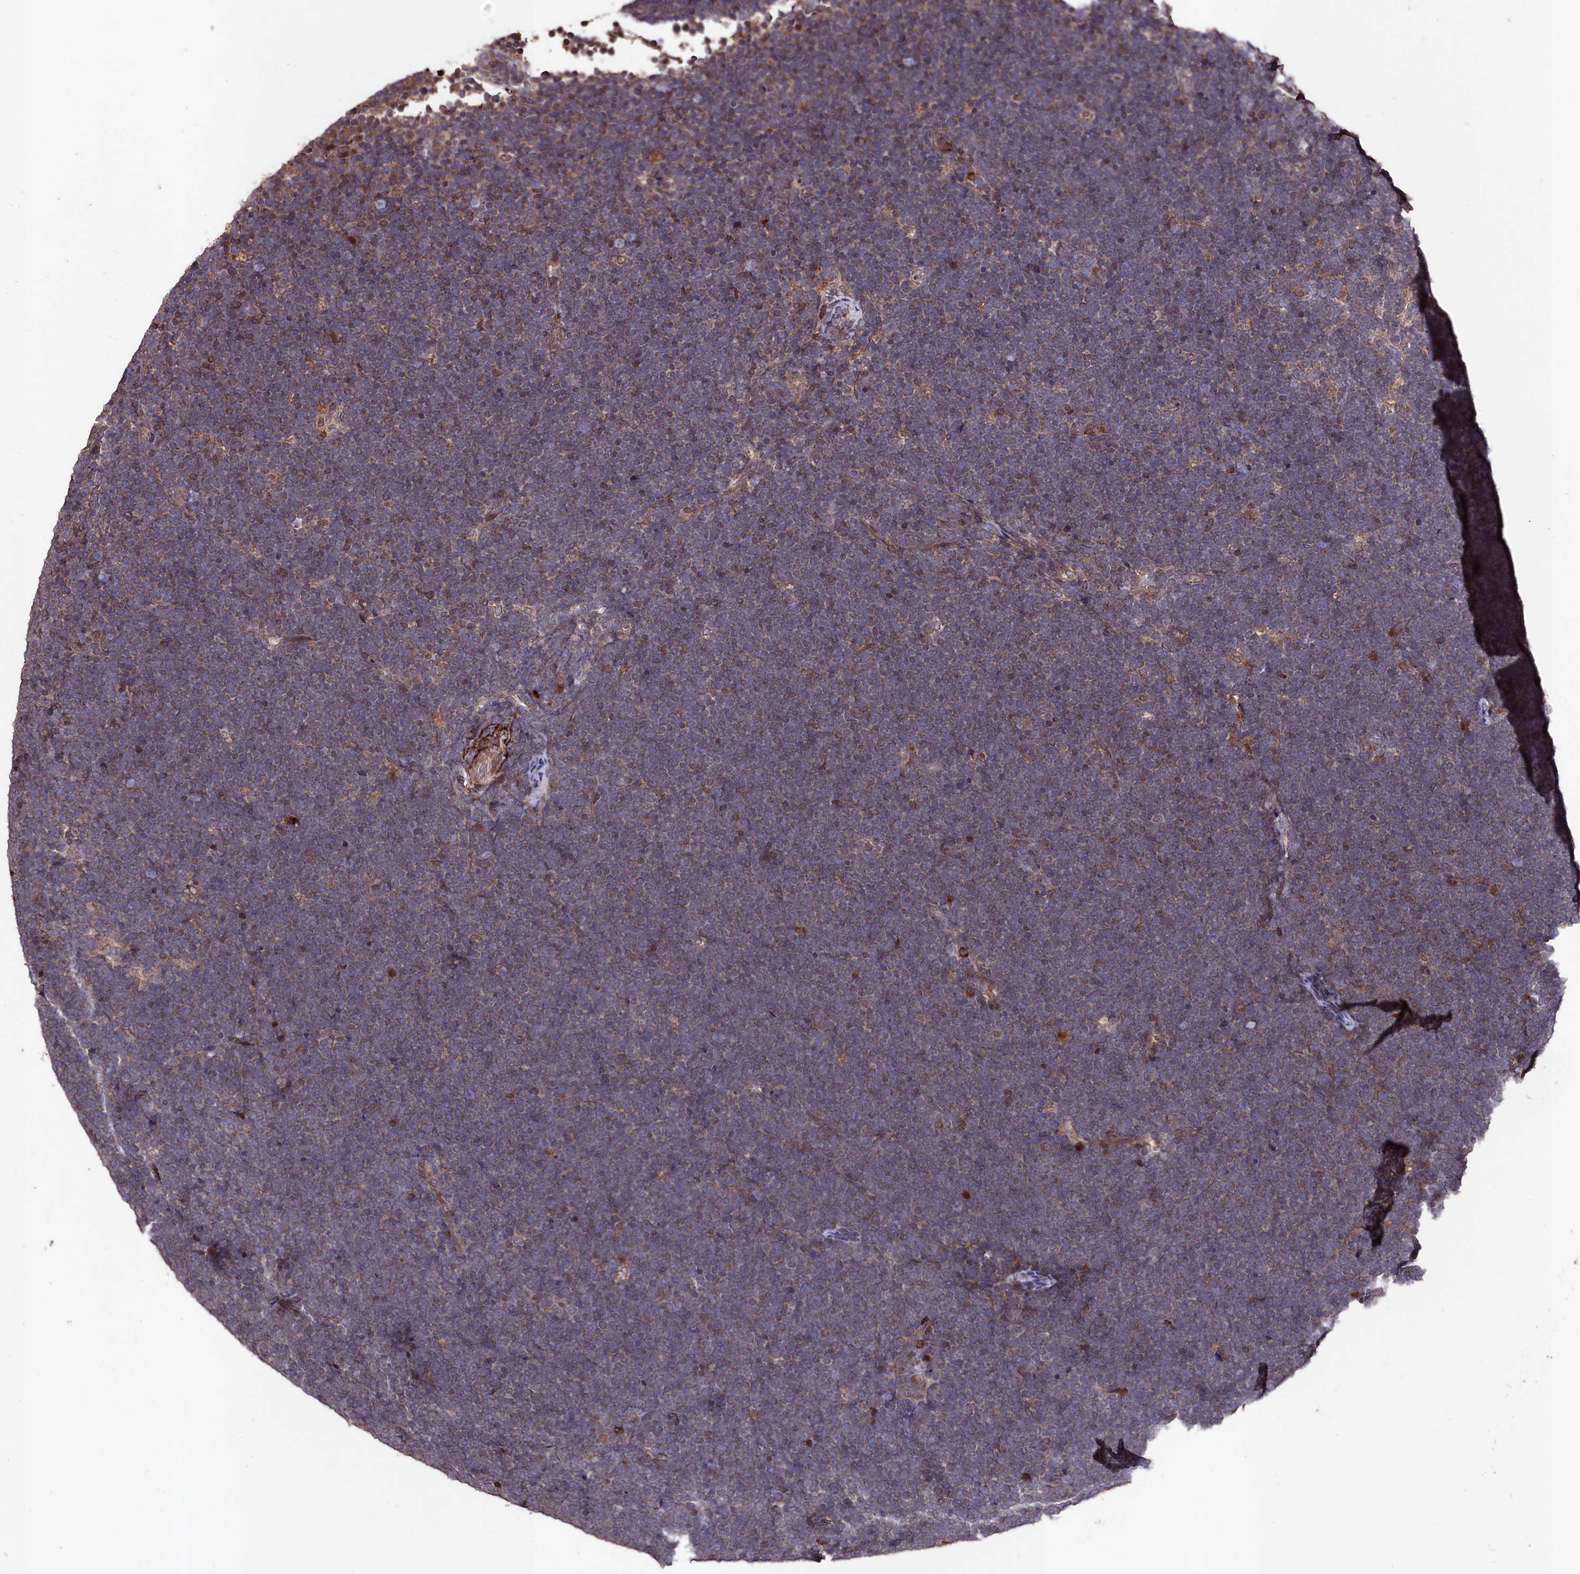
{"staining": {"intensity": "weak", "quantity": ">75%", "location": "cytoplasmic/membranous"}, "tissue": "lymphoma", "cell_type": "Tumor cells", "image_type": "cancer", "snomed": [{"axis": "morphology", "description": "Malignant lymphoma, non-Hodgkin's type, High grade"}, {"axis": "topography", "description": "Lymph node"}], "caption": "Human lymphoma stained with a protein marker reveals weak staining in tumor cells.", "gene": "MYO1H", "patient": {"sex": "male", "age": 13}}